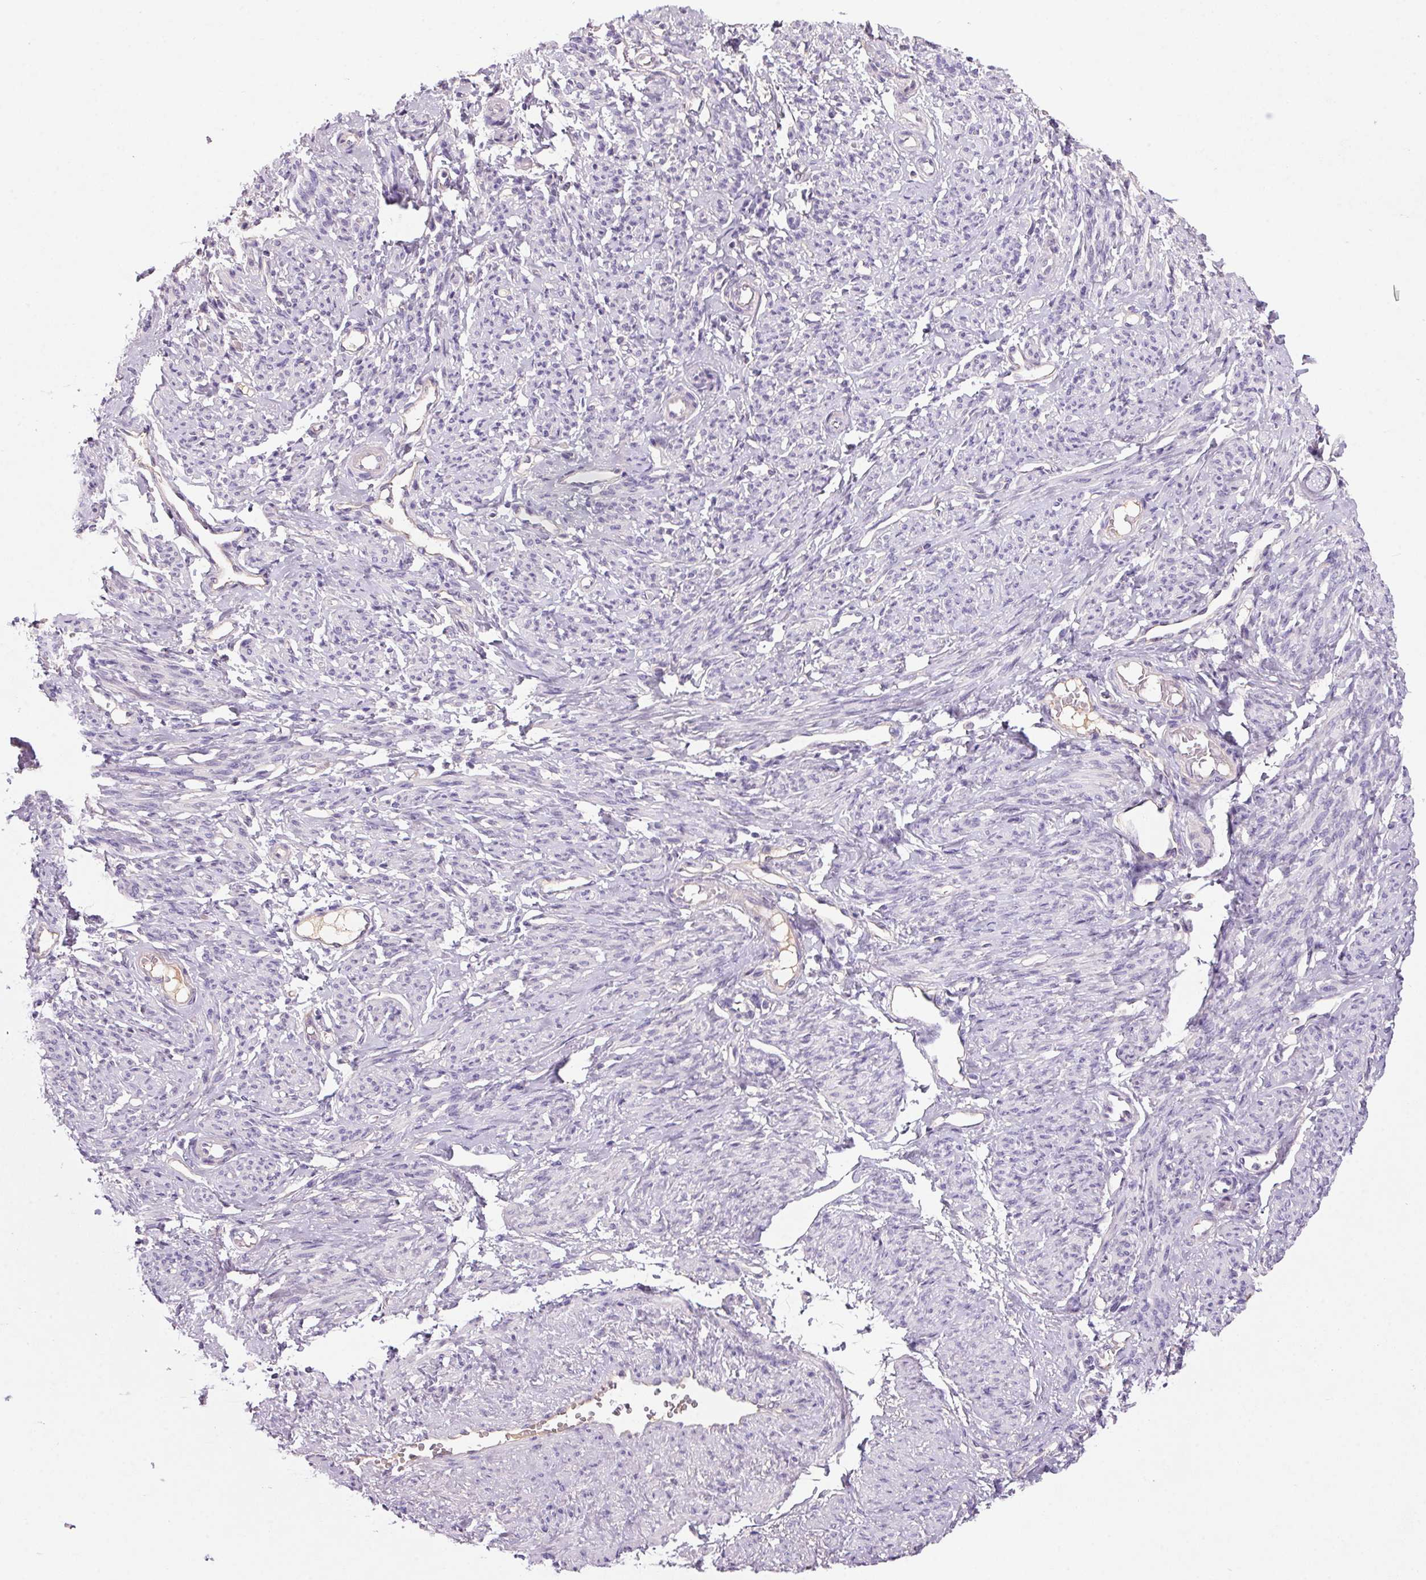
{"staining": {"intensity": "negative", "quantity": "none", "location": "none"}, "tissue": "smooth muscle", "cell_type": "Smooth muscle cells", "image_type": "normal", "snomed": [{"axis": "morphology", "description": "Normal tissue, NOS"}, {"axis": "topography", "description": "Smooth muscle"}], "caption": "Photomicrograph shows no protein positivity in smooth muscle cells of benign smooth muscle. (IHC, brightfield microscopy, high magnification).", "gene": "APOC4", "patient": {"sex": "female", "age": 65}}